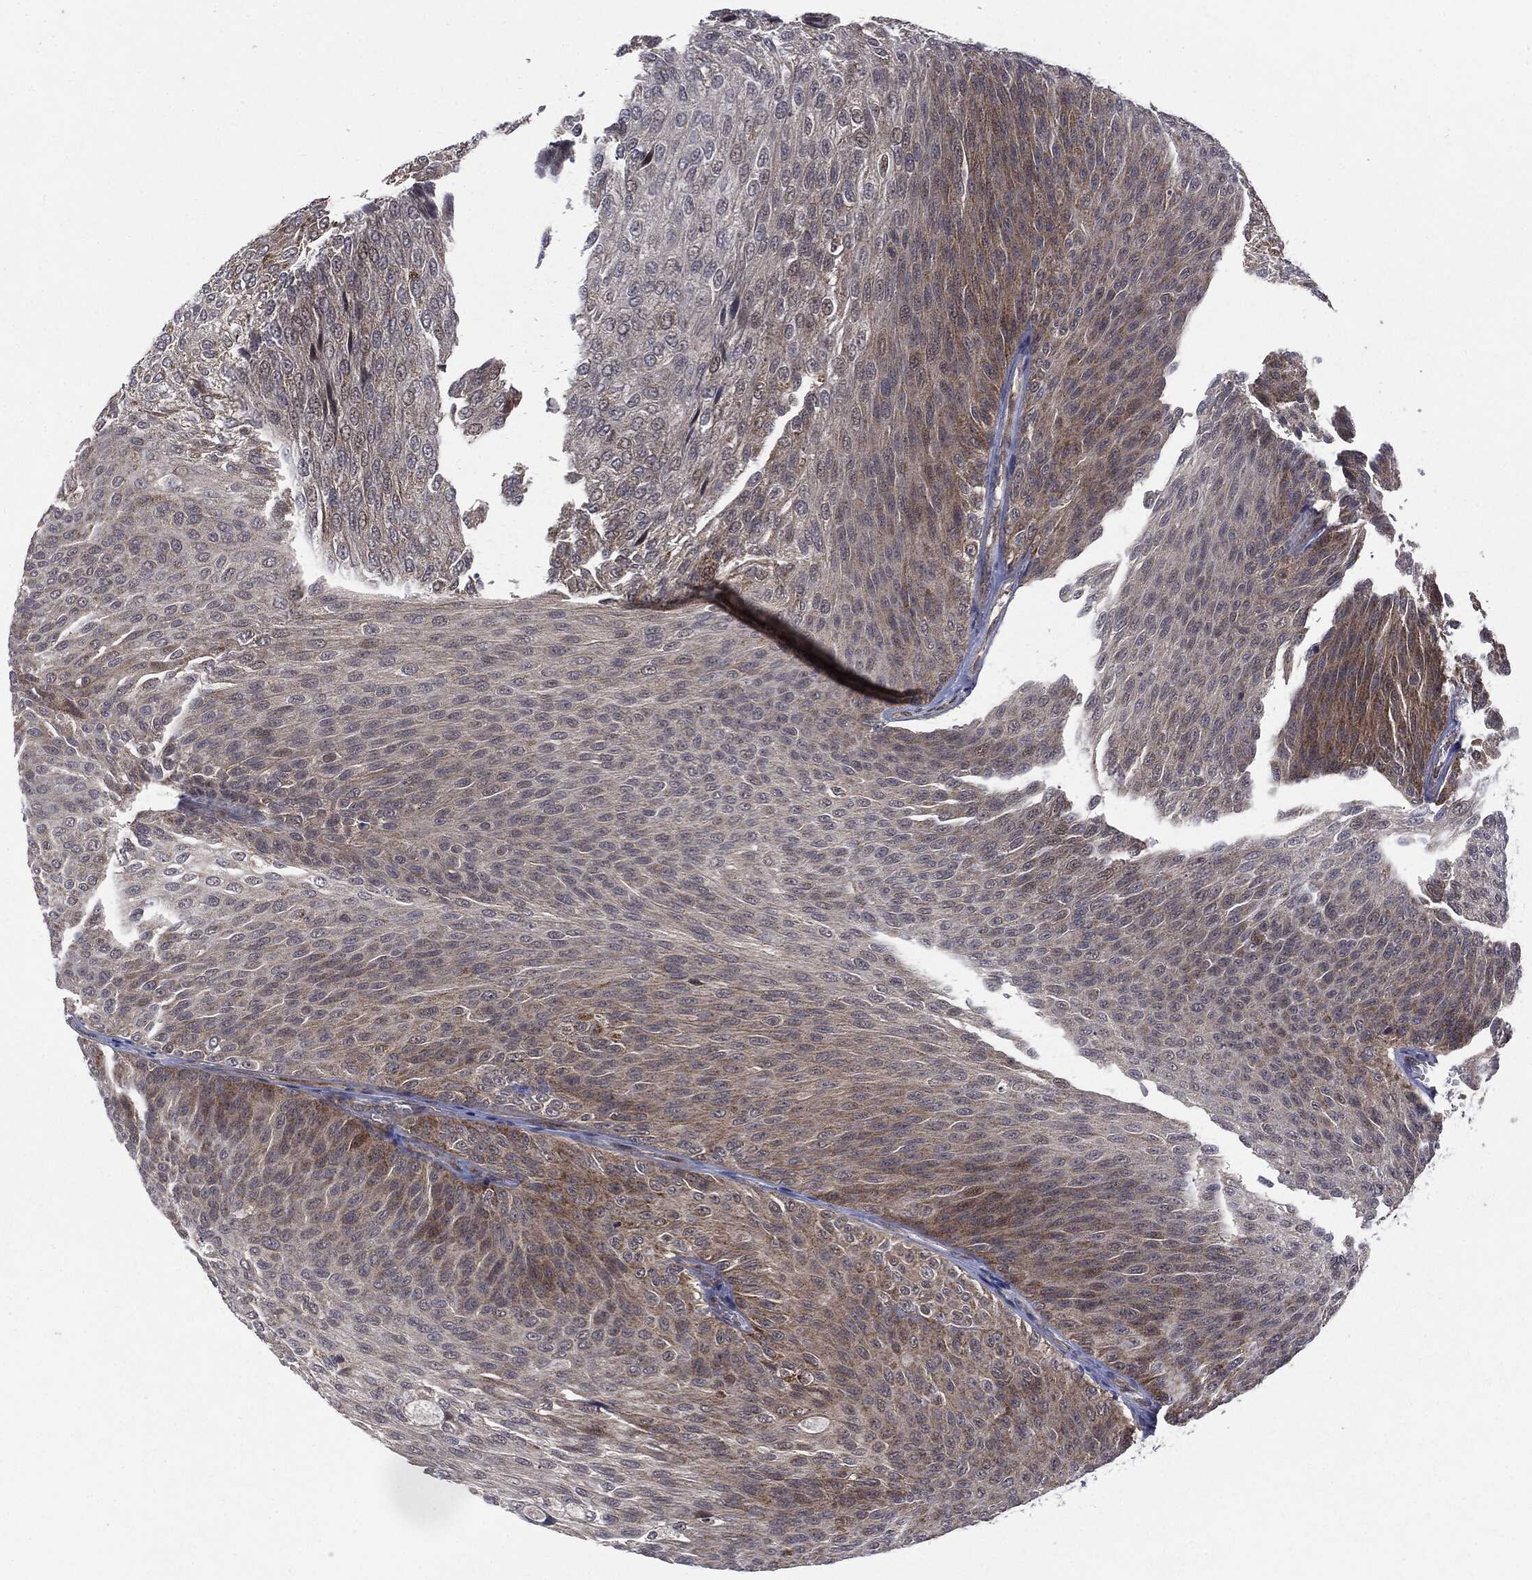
{"staining": {"intensity": "negative", "quantity": "none", "location": "none"}, "tissue": "urothelial cancer", "cell_type": "Tumor cells", "image_type": "cancer", "snomed": [{"axis": "morphology", "description": "Urothelial carcinoma, Low grade"}, {"axis": "topography", "description": "Ureter, NOS"}, {"axis": "topography", "description": "Urinary bladder"}], "caption": "Immunohistochemical staining of human urothelial cancer demonstrates no significant staining in tumor cells.", "gene": "PTPA", "patient": {"sex": "male", "age": 78}}